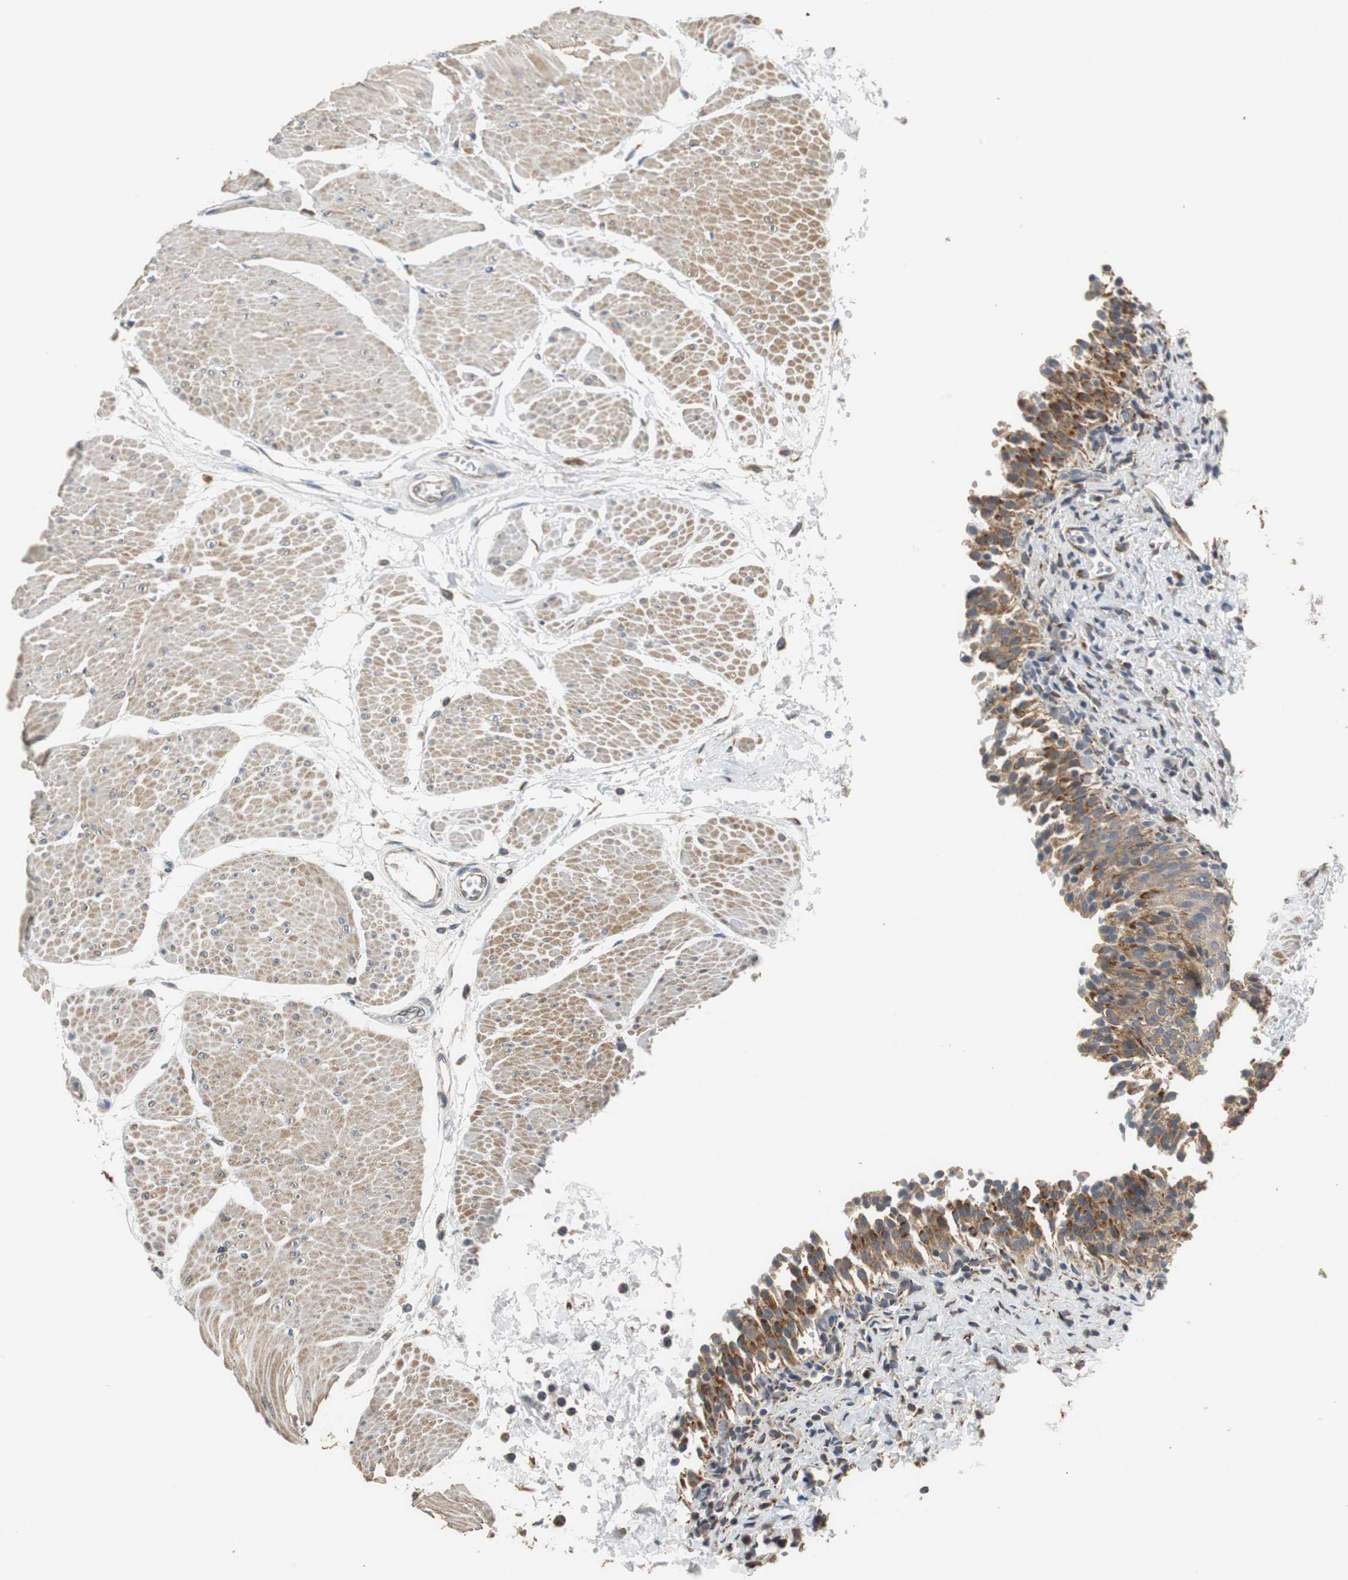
{"staining": {"intensity": "moderate", "quantity": "25%-75%", "location": "cytoplasmic/membranous"}, "tissue": "urinary bladder", "cell_type": "Urothelial cells", "image_type": "normal", "snomed": [{"axis": "morphology", "description": "Normal tissue, NOS"}, {"axis": "topography", "description": "Urinary bladder"}], "caption": "Urothelial cells display moderate cytoplasmic/membranous staining in approximately 25%-75% of cells in benign urinary bladder. The protein of interest is stained brown, and the nuclei are stained in blue (DAB IHC with brightfield microscopy, high magnification).", "gene": "HMGCL", "patient": {"sex": "male", "age": 51}}